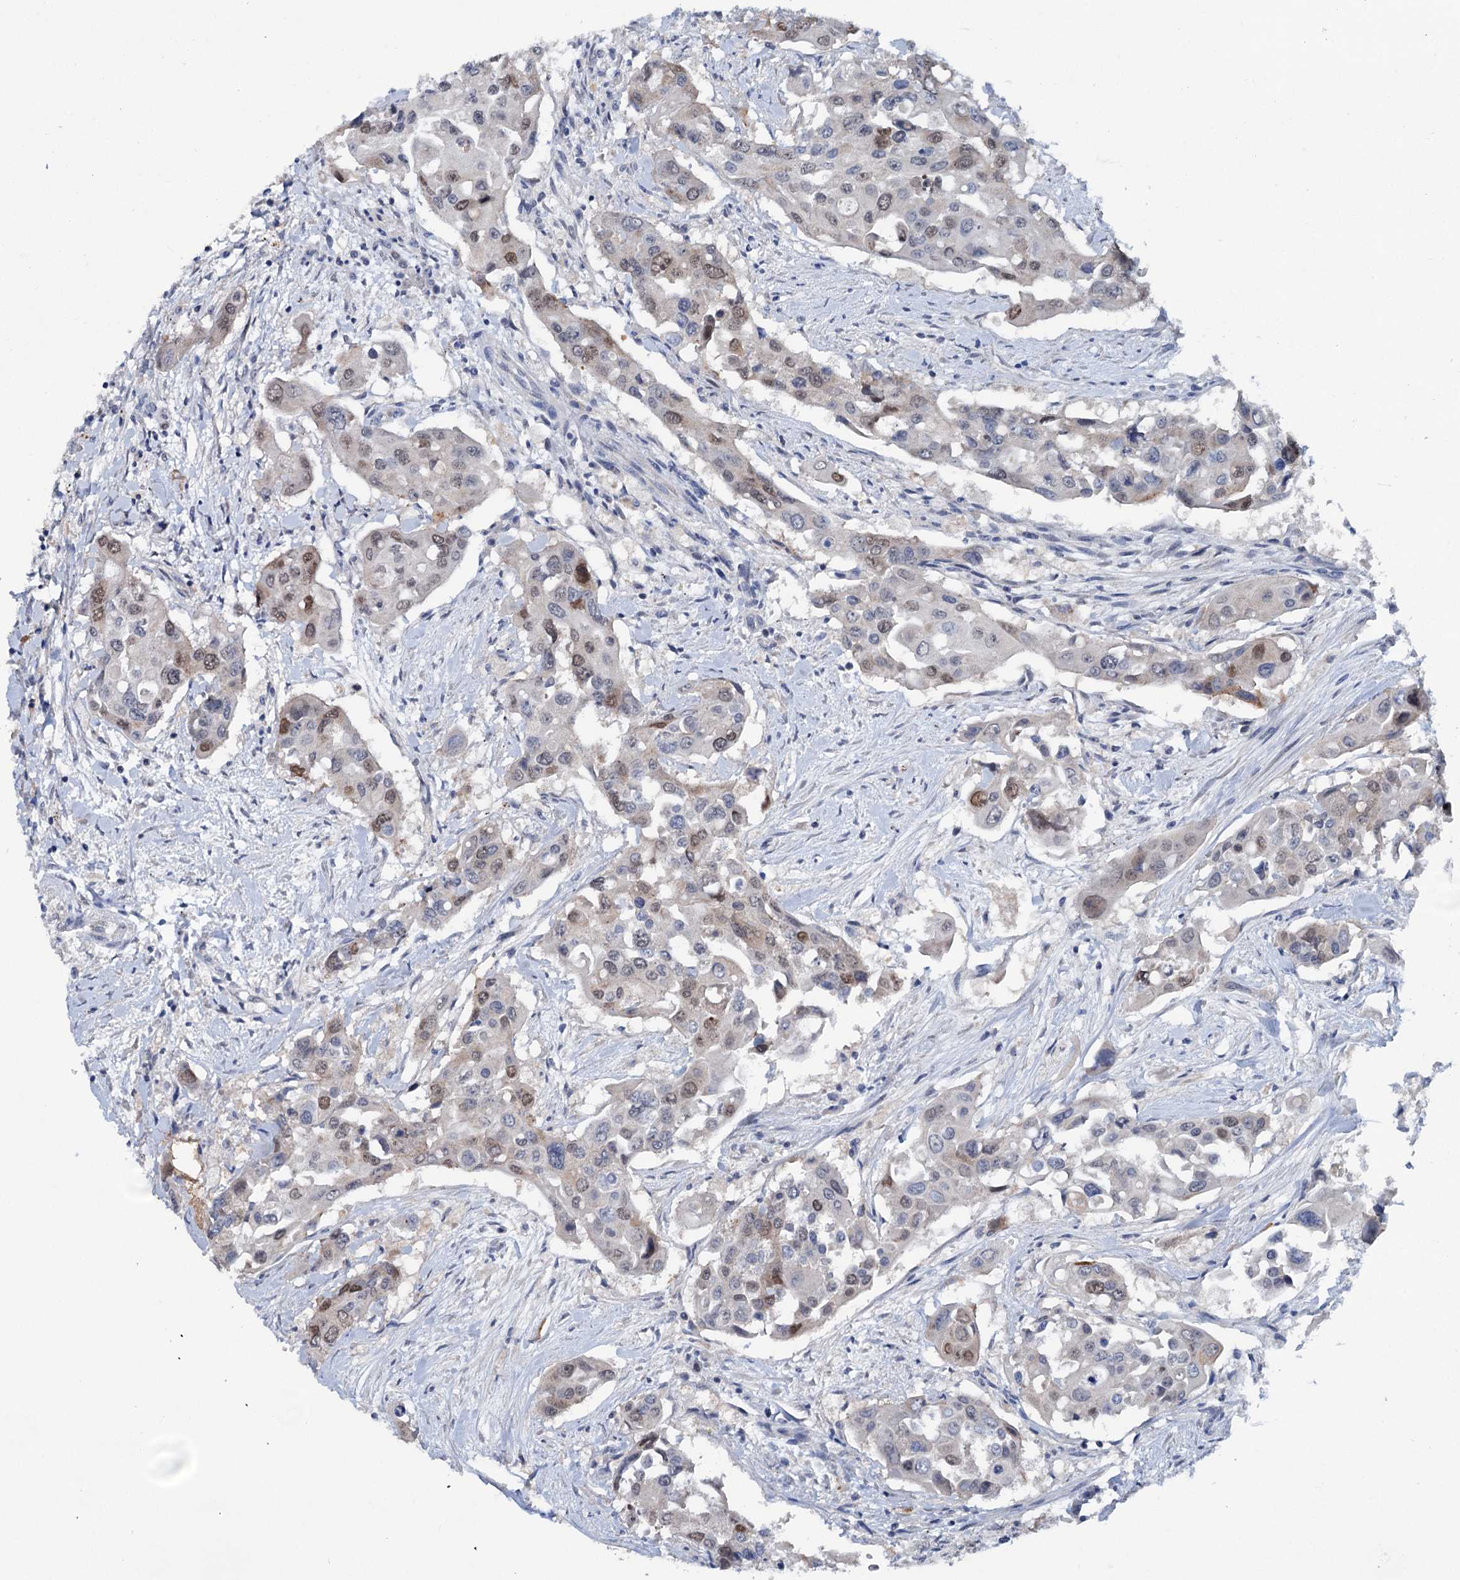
{"staining": {"intensity": "moderate", "quantity": "<25%", "location": "nuclear"}, "tissue": "colorectal cancer", "cell_type": "Tumor cells", "image_type": "cancer", "snomed": [{"axis": "morphology", "description": "Adenocarcinoma, NOS"}, {"axis": "topography", "description": "Colon"}], "caption": "Immunohistochemical staining of colorectal cancer (adenocarcinoma) reveals low levels of moderate nuclear positivity in approximately <25% of tumor cells.", "gene": "FAM111B", "patient": {"sex": "male", "age": 77}}